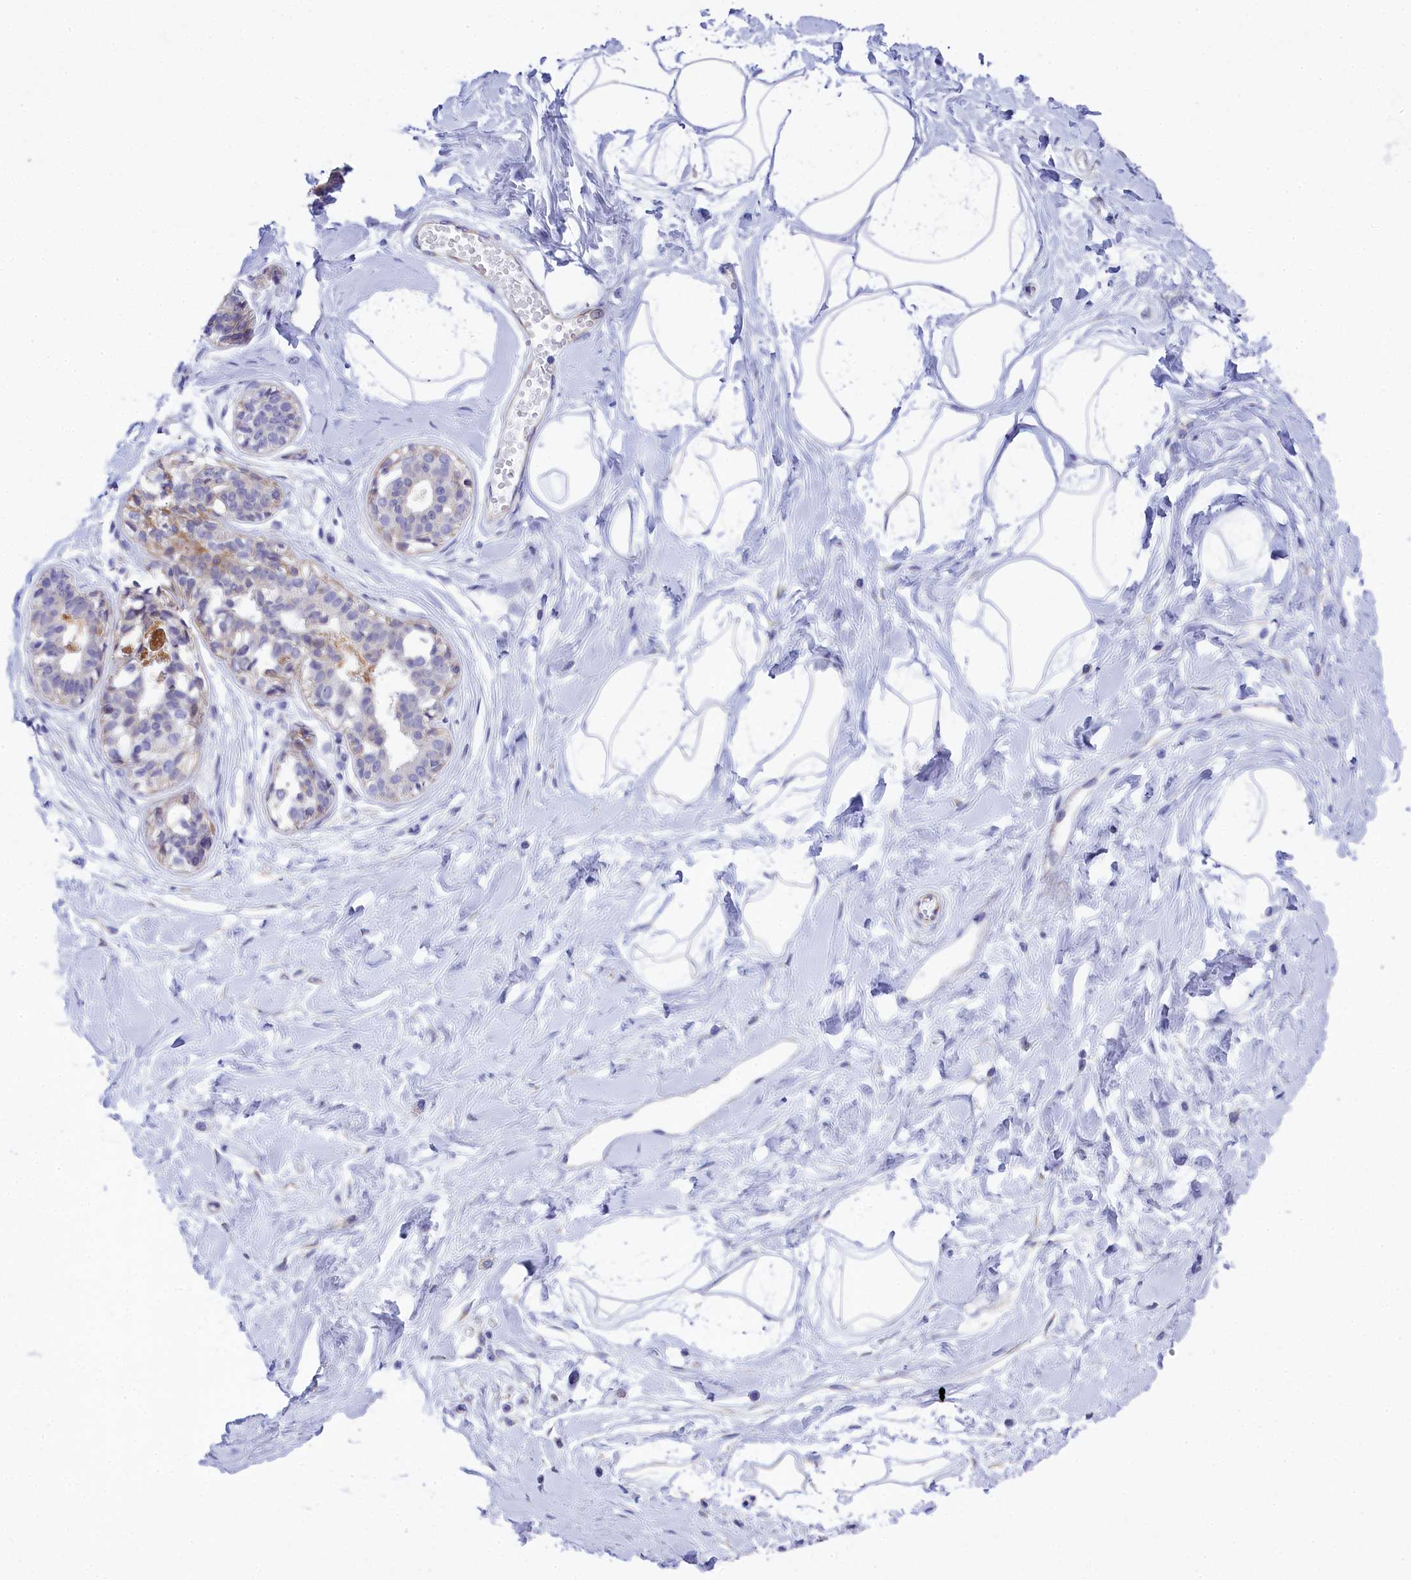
{"staining": {"intensity": "negative", "quantity": "none", "location": "none"}, "tissue": "breast", "cell_type": "Adipocytes", "image_type": "normal", "snomed": [{"axis": "morphology", "description": "Normal tissue, NOS"}, {"axis": "topography", "description": "Breast"}], "caption": "Breast stained for a protein using immunohistochemistry displays no expression adipocytes.", "gene": "TACSTD2", "patient": {"sex": "female", "age": 45}}